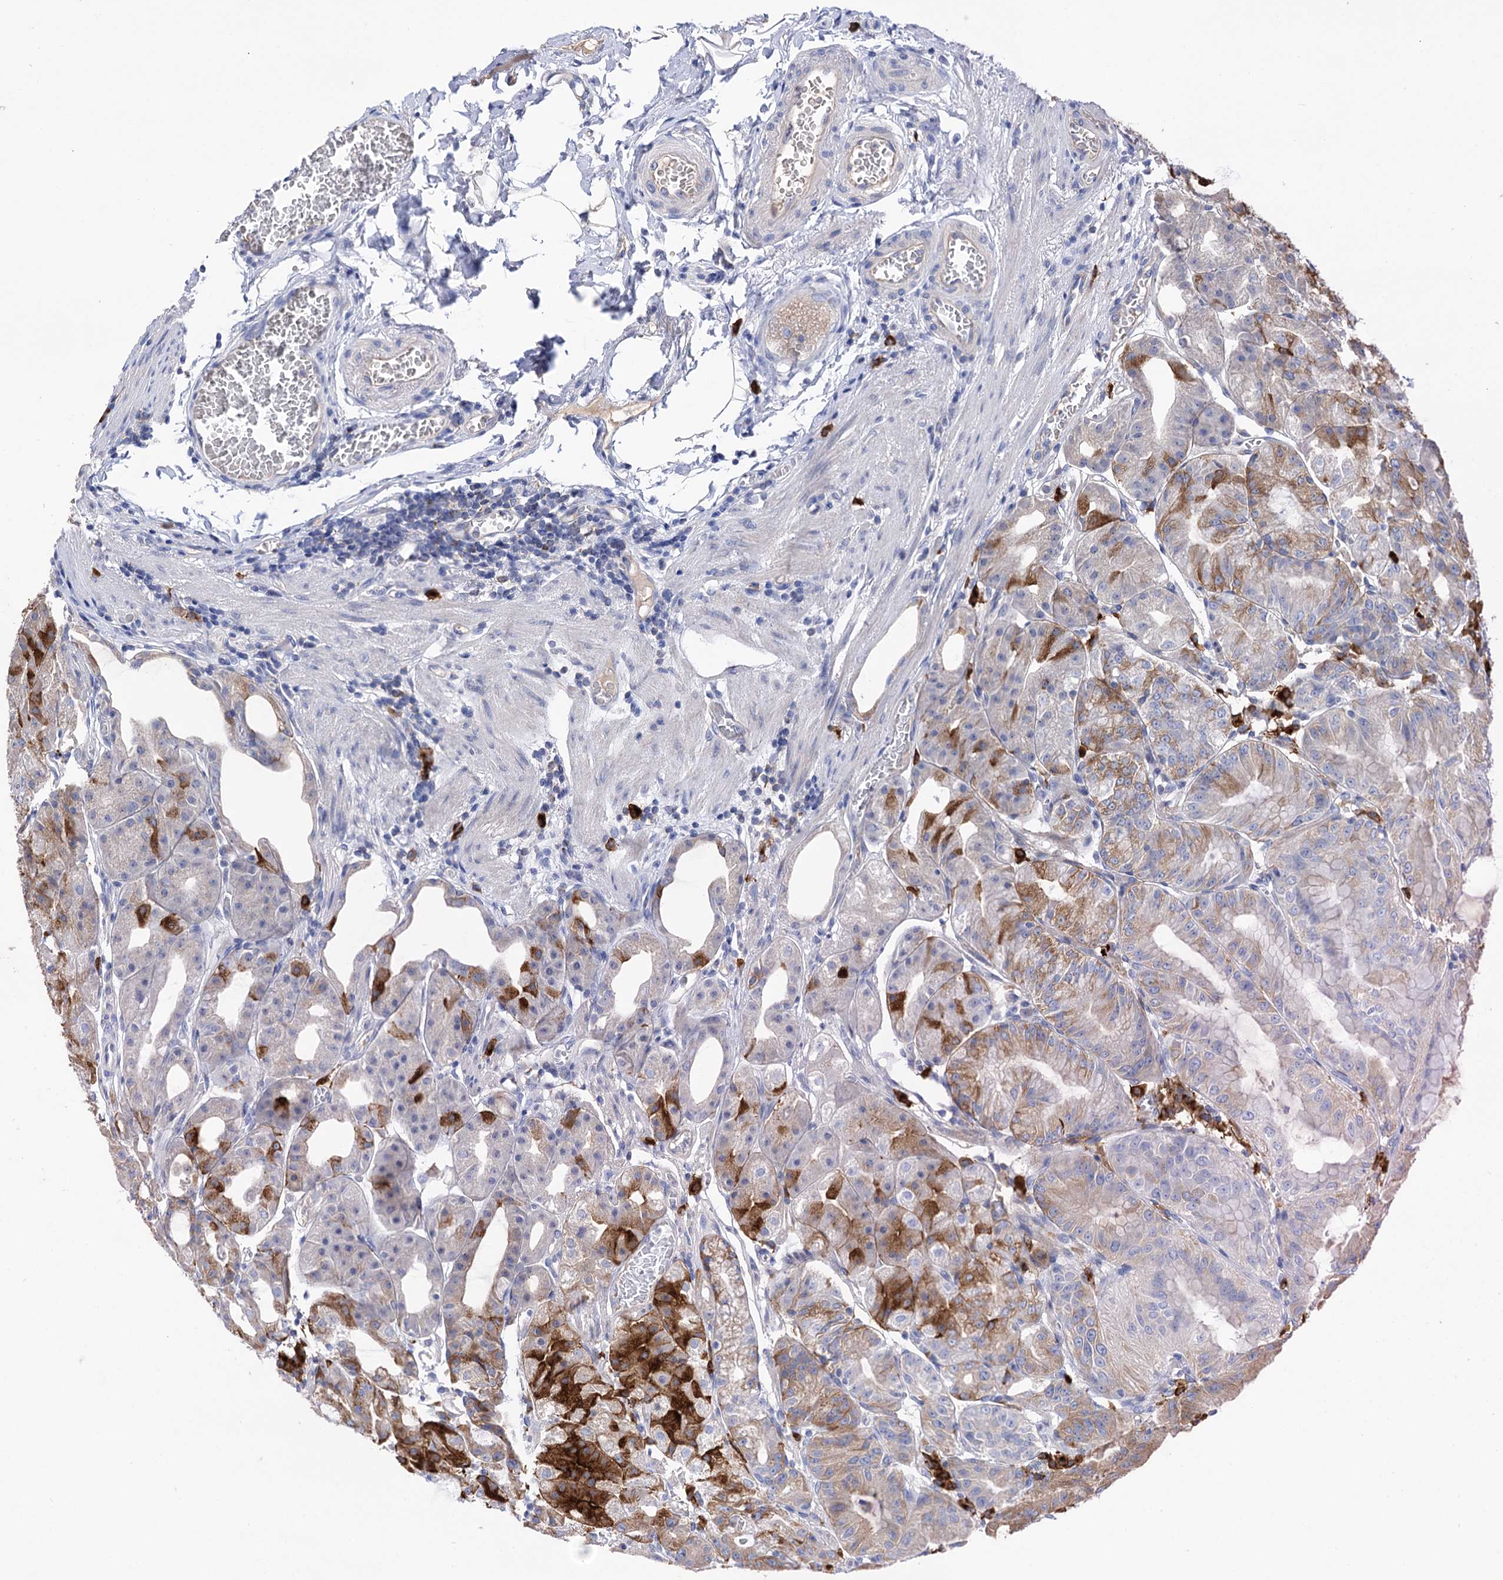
{"staining": {"intensity": "strong", "quantity": "25%-75%", "location": "cytoplasmic/membranous"}, "tissue": "stomach", "cell_type": "Glandular cells", "image_type": "normal", "snomed": [{"axis": "morphology", "description": "Normal tissue, NOS"}, {"axis": "topography", "description": "Stomach, upper"}, {"axis": "topography", "description": "Stomach, lower"}], "caption": "The micrograph shows staining of unremarkable stomach, revealing strong cytoplasmic/membranous protein positivity (brown color) within glandular cells. (DAB IHC with brightfield microscopy, high magnification).", "gene": "BBS4", "patient": {"sex": "male", "age": 71}}